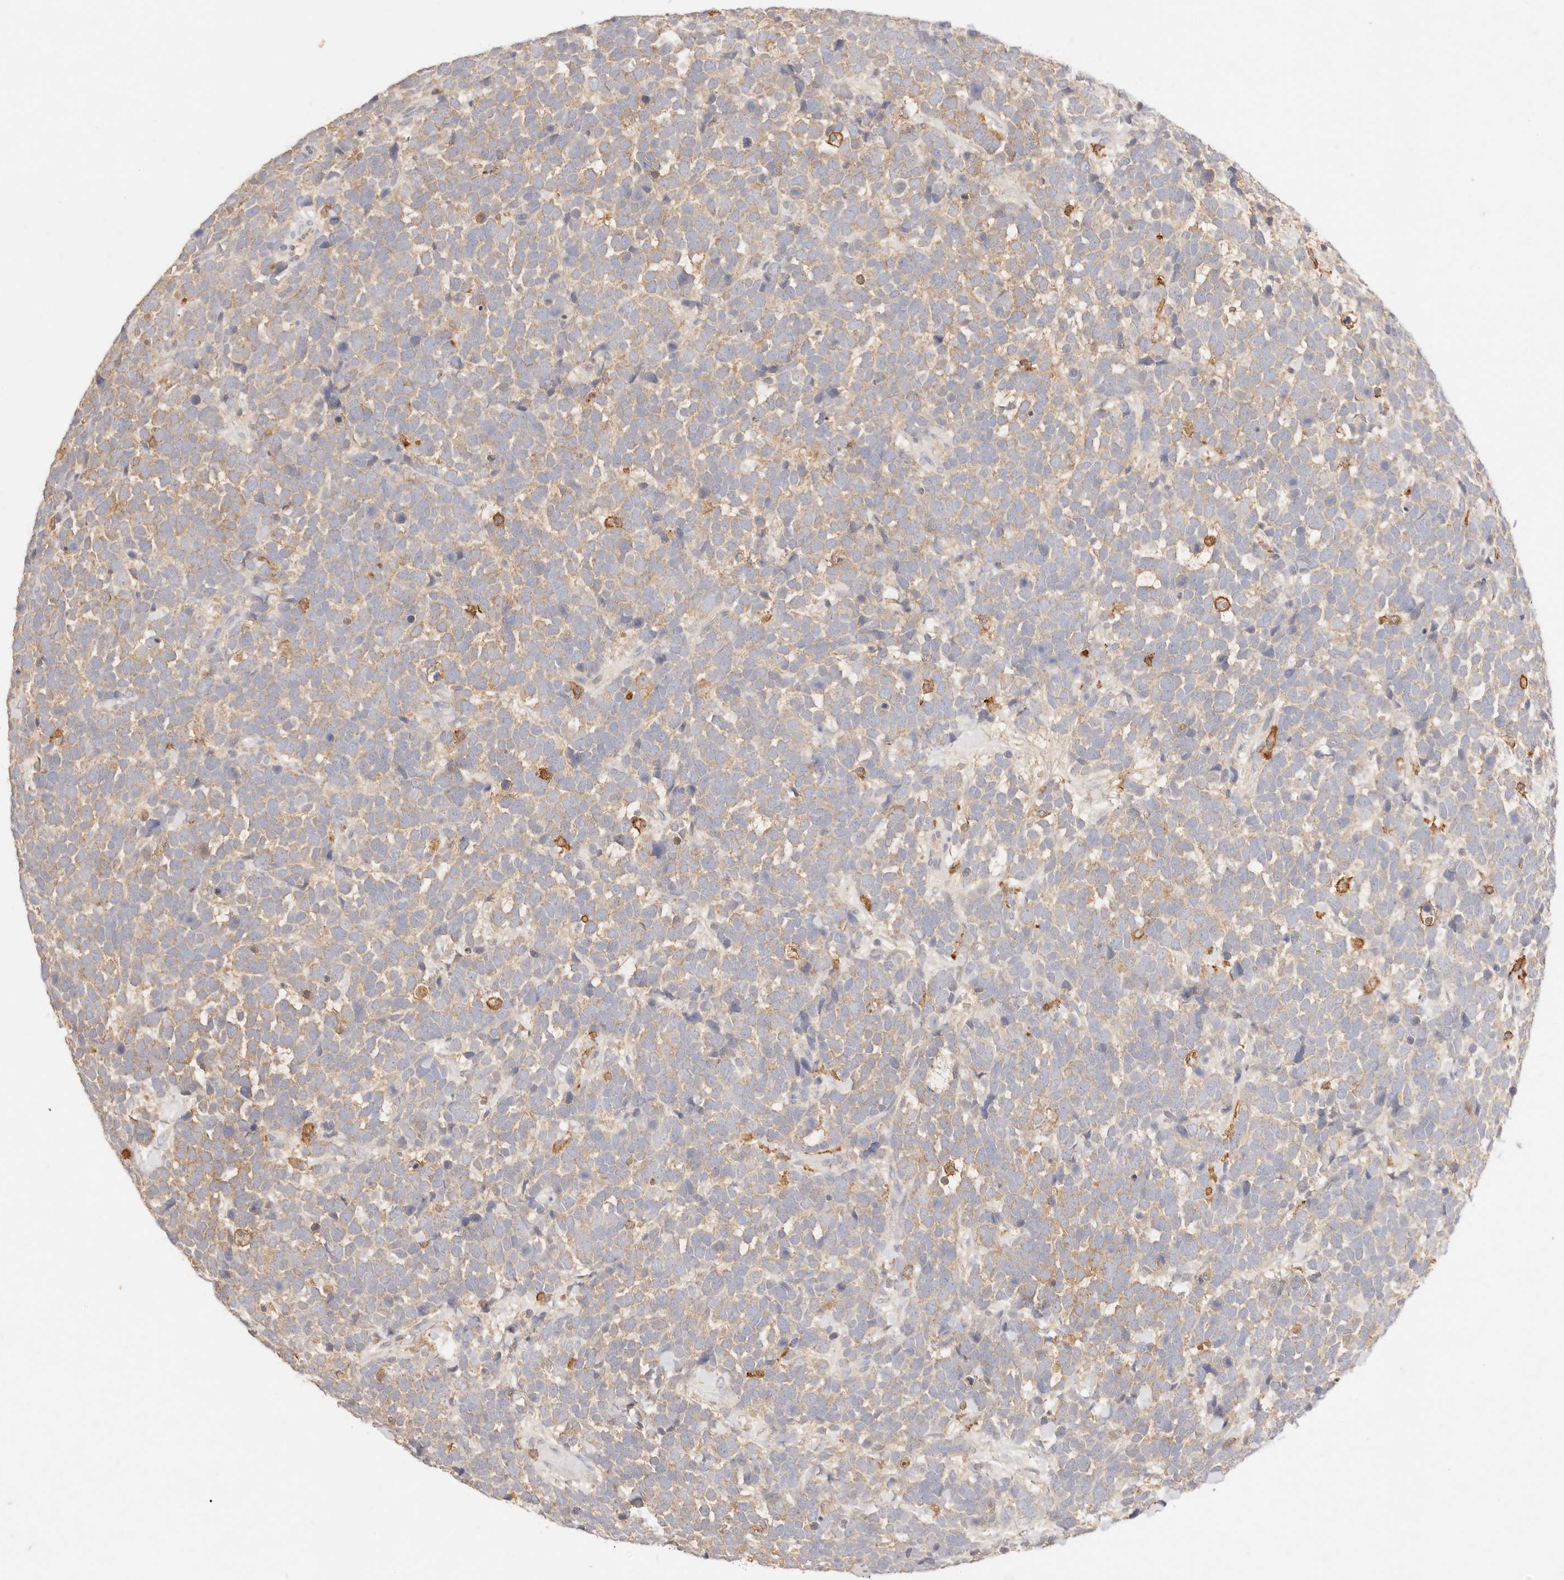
{"staining": {"intensity": "moderate", "quantity": ">75%", "location": "cytoplasmic/membranous"}, "tissue": "urothelial cancer", "cell_type": "Tumor cells", "image_type": "cancer", "snomed": [{"axis": "morphology", "description": "Urothelial carcinoma, High grade"}, {"axis": "topography", "description": "Urinary bladder"}], "caption": "Urothelial cancer stained with a brown dye displays moderate cytoplasmic/membranous positive positivity in approximately >75% of tumor cells.", "gene": "HK2", "patient": {"sex": "female", "age": 82}}